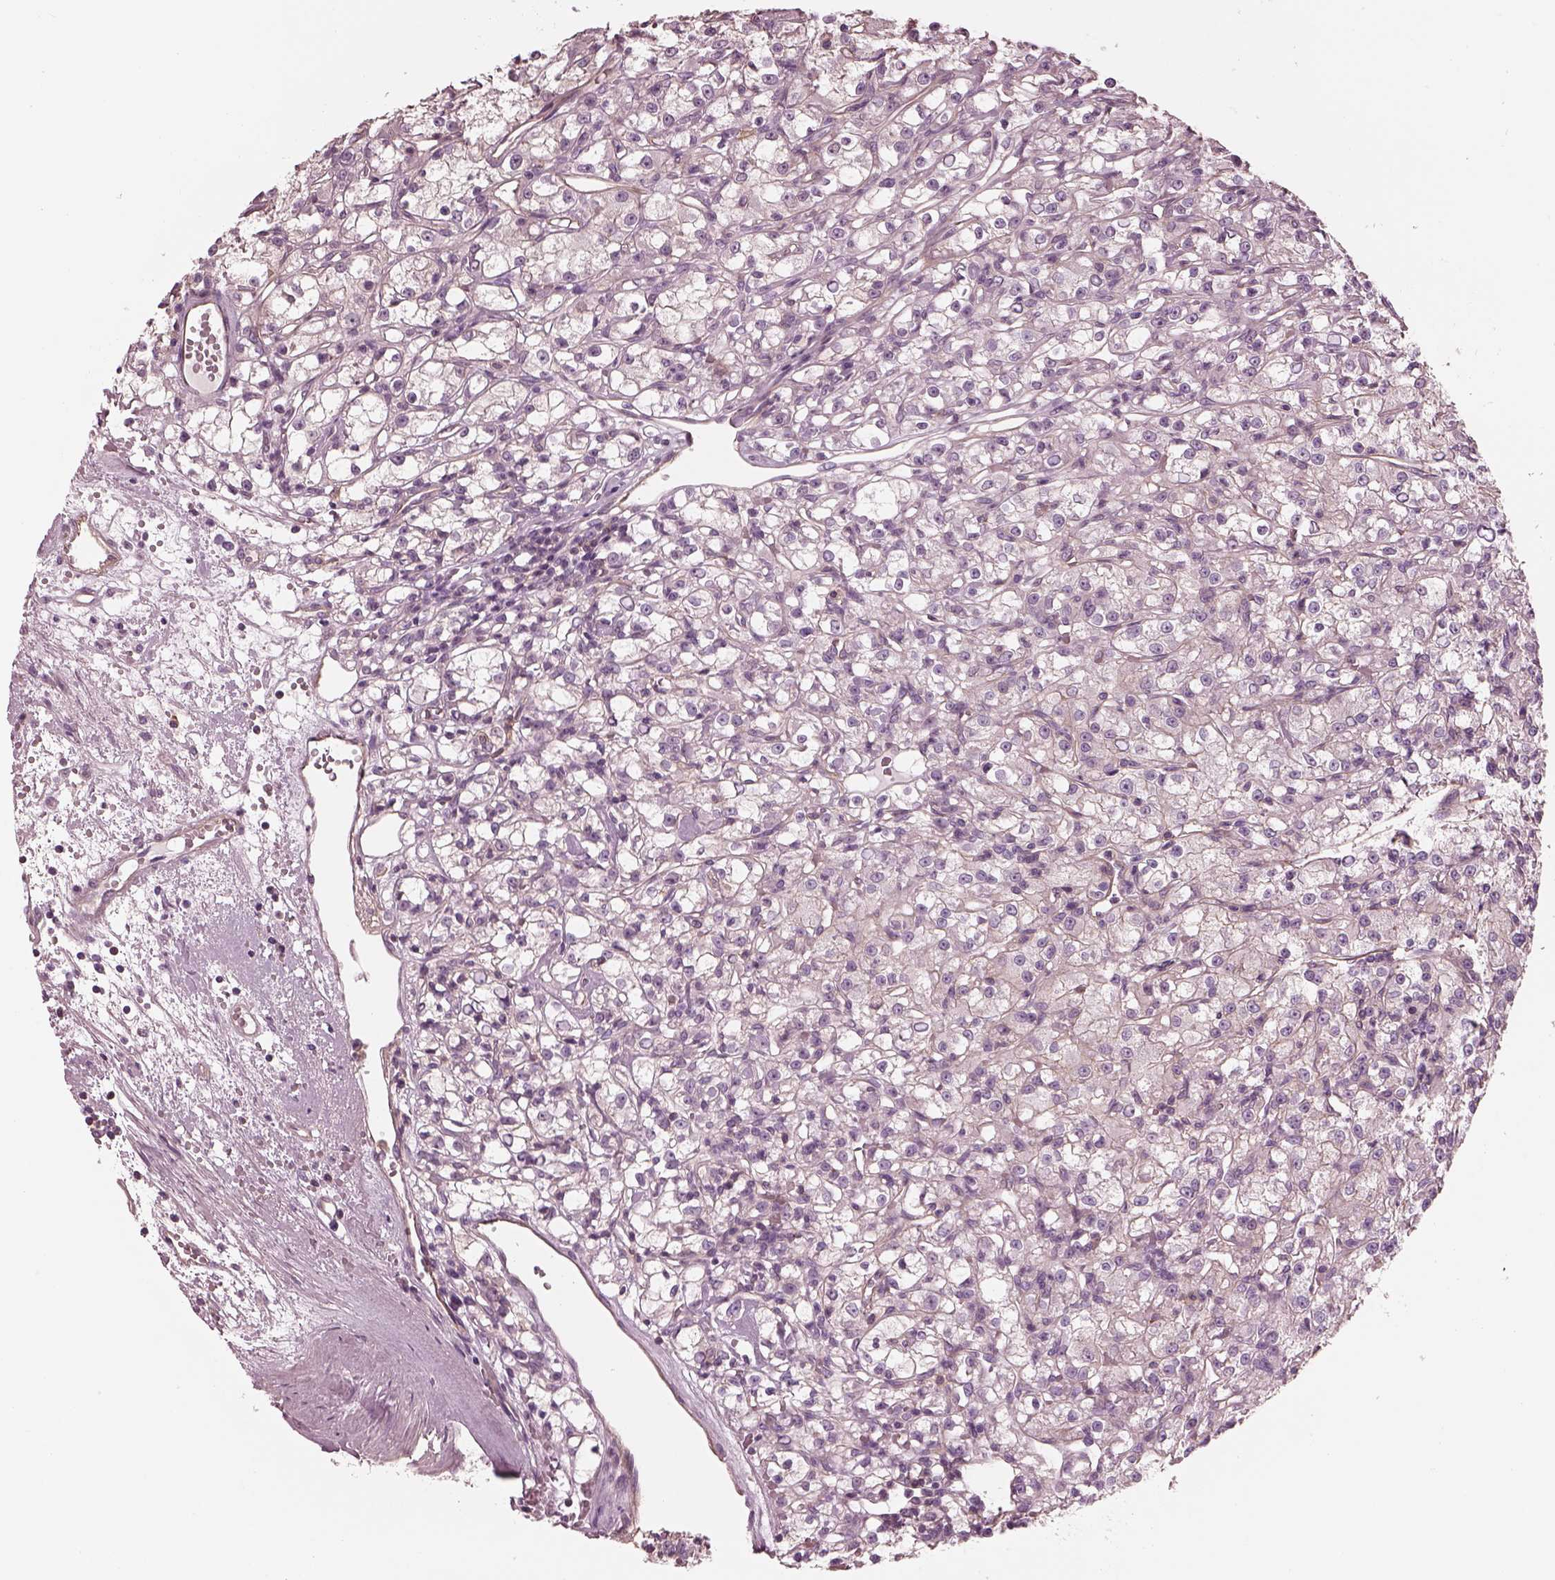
{"staining": {"intensity": "negative", "quantity": "none", "location": "none"}, "tissue": "renal cancer", "cell_type": "Tumor cells", "image_type": "cancer", "snomed": [{"axis": "morphology", "description": "Adenocarcinoma, NOS"}, {"axis": "topography", "description": "Kidney"}], "caption": "This is an IHC histopathology image of renal adenocarcinoma. There is no staining in tumor cells.", "gene": "ELAPOR1", "patient": {"sex": "female", "age": 59}}